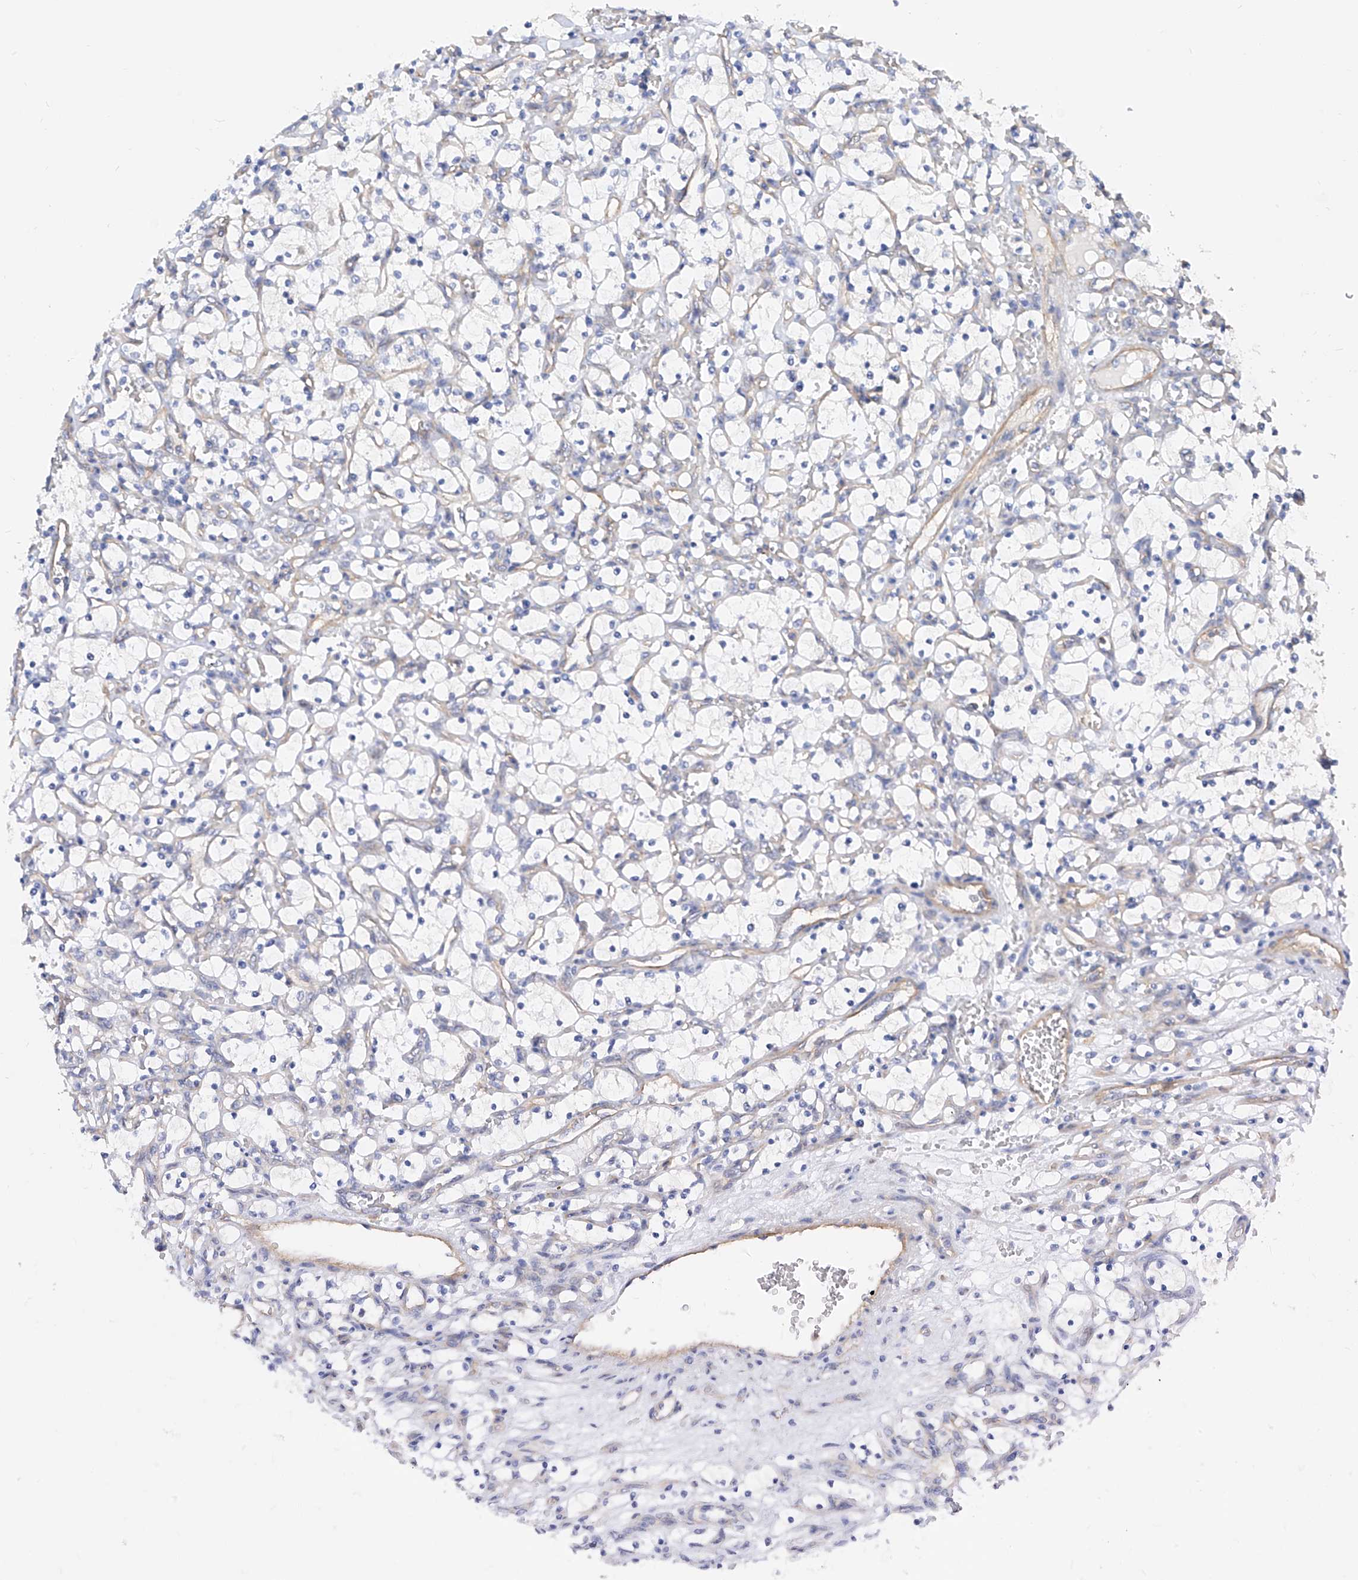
{"staining": {"intensity": "negative", "quantity": "none", "location": "none"}, "tissue": "renal cancer", "cell_type": "Tumor cells", "image_type": "cancer", "snomed": [{"axis": "morphology", "description": "Adenocarcinoma, NOS"}, {"axis": "topography", "description": "Kidney"}], "caption": "A micrograph of human renal cancer (adenocarcinoma) is negative for staining in tumor cells.", "gene": "SCGB2A1", "patient": {"sex": "female", "age": 69}}